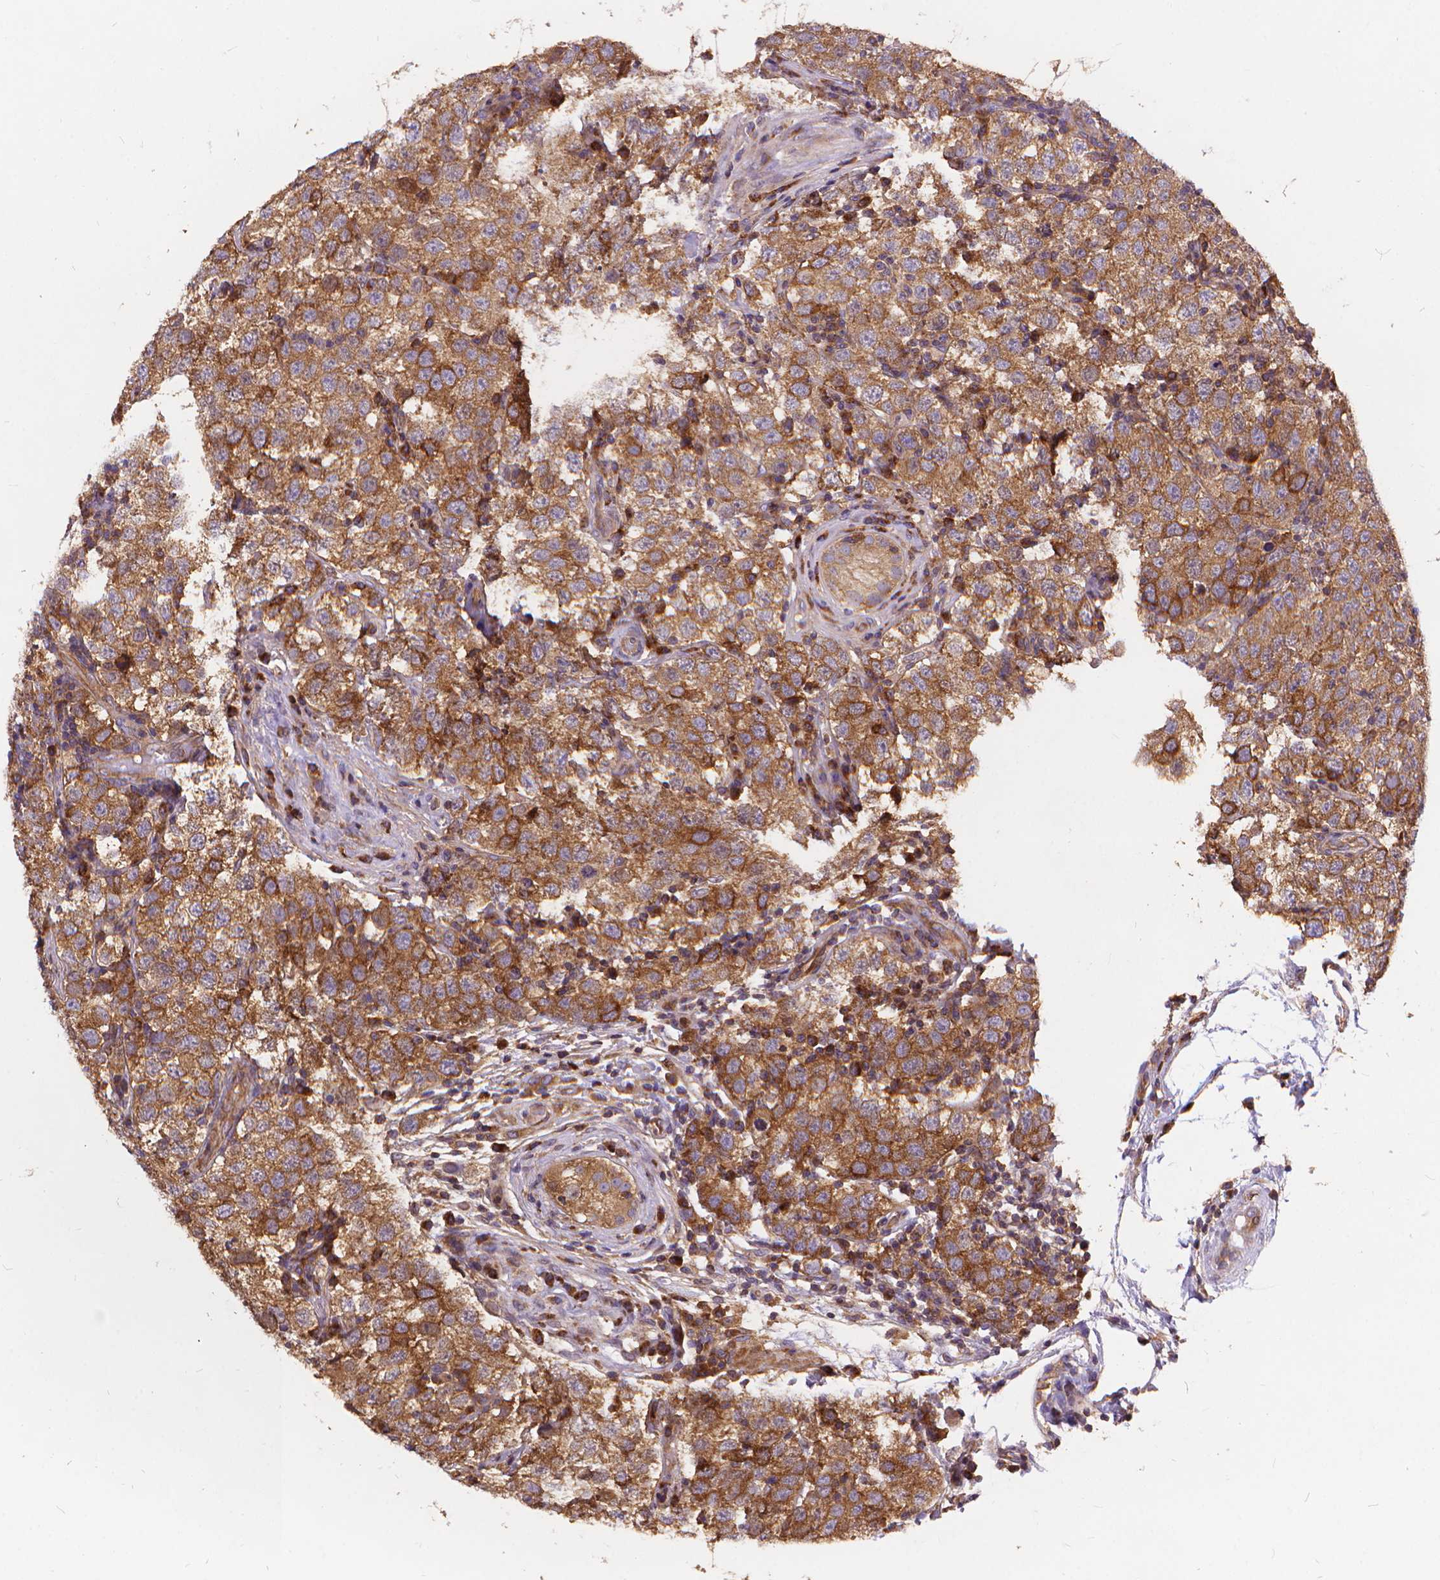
{"staining": {"intensity": "moderate", "quantity": ">75%", "location": "cytoplasmic/membranous"}, "tissue": "testis cancer", "cell_type": "Tumor cells", "image_type": "cancer", "snomed": [{"axis": "morphology", "description": "Seminoma, NOS"}, {"axis": "topography", "description": "Testis"}], "caption": "High-power microscopy captured an immunohistochemistry (IHC) photomicrograph of testis cancer (seminoma), revealing moderate cytoplasmic/membranous positivity in about >75% of tumor cells. The staining is performed using DAB (3,3'-diaminobenzidine) brown chromogen to label protein expression. The nuclei are counter-stained blue using hematoxylin.", "gene": "ARAP1", "patient": {"sex": "male", "age": 34}}